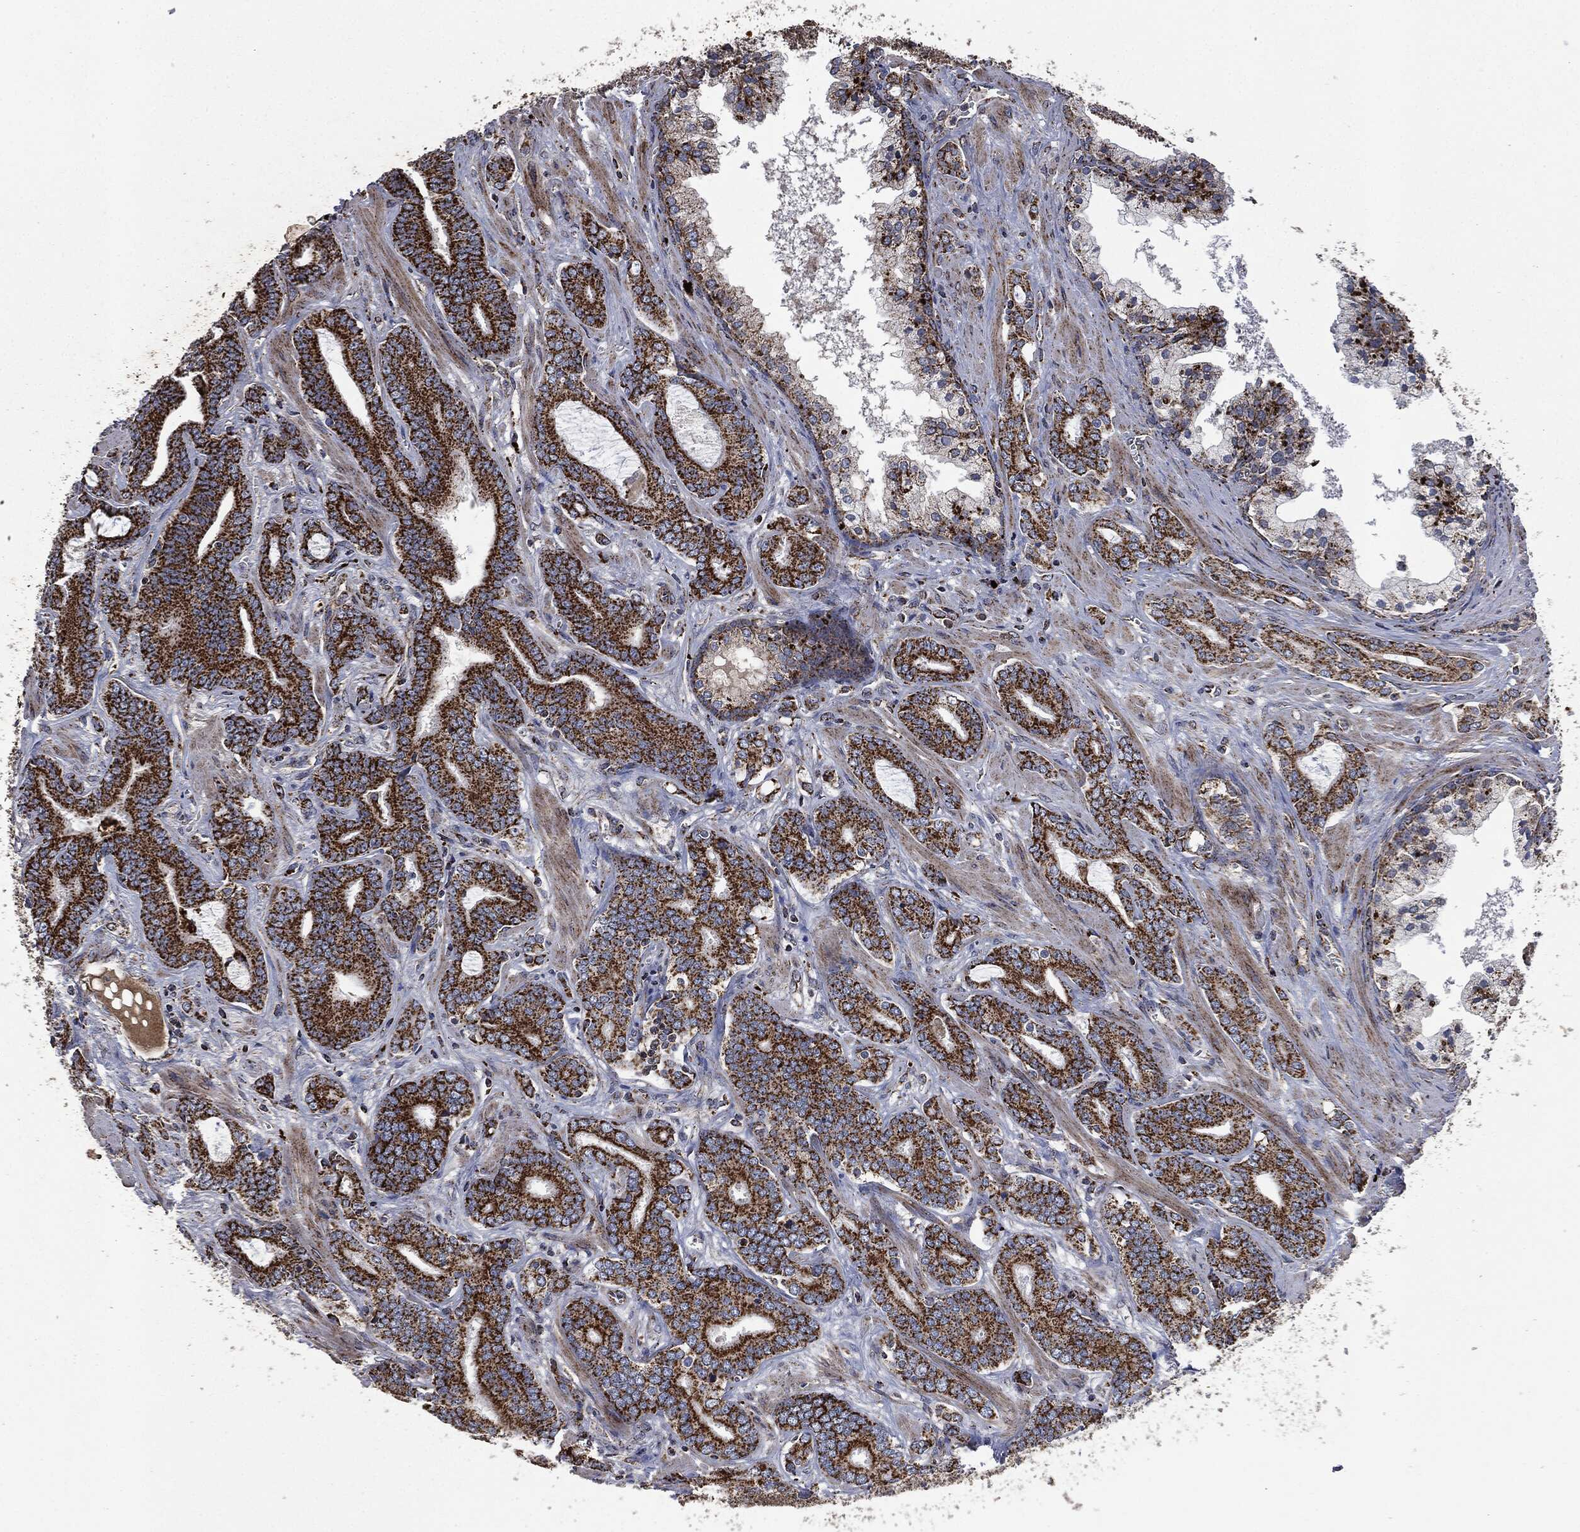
{"staining": {"intensity": "strong", "quantity": ">75%", "location": "cytoplasmic/membranous"}, "tissue": "prostate cancer", "cell_type": "Tumor cells", "image_type": "cancer", "snomed": [{"axis": "morphology", "description": "Adenocarcinoma, NOS"}, {"axis": "topography", "description": "Prostate"}], "caption": "Prostate adenocarcinoma stained with DAB IHC displays high levels of strong cytoplasmic/membranous positivity in about >75% of tumor cells.", "gene": "RYK", "patient": {"sex": "male", "age": 55}}